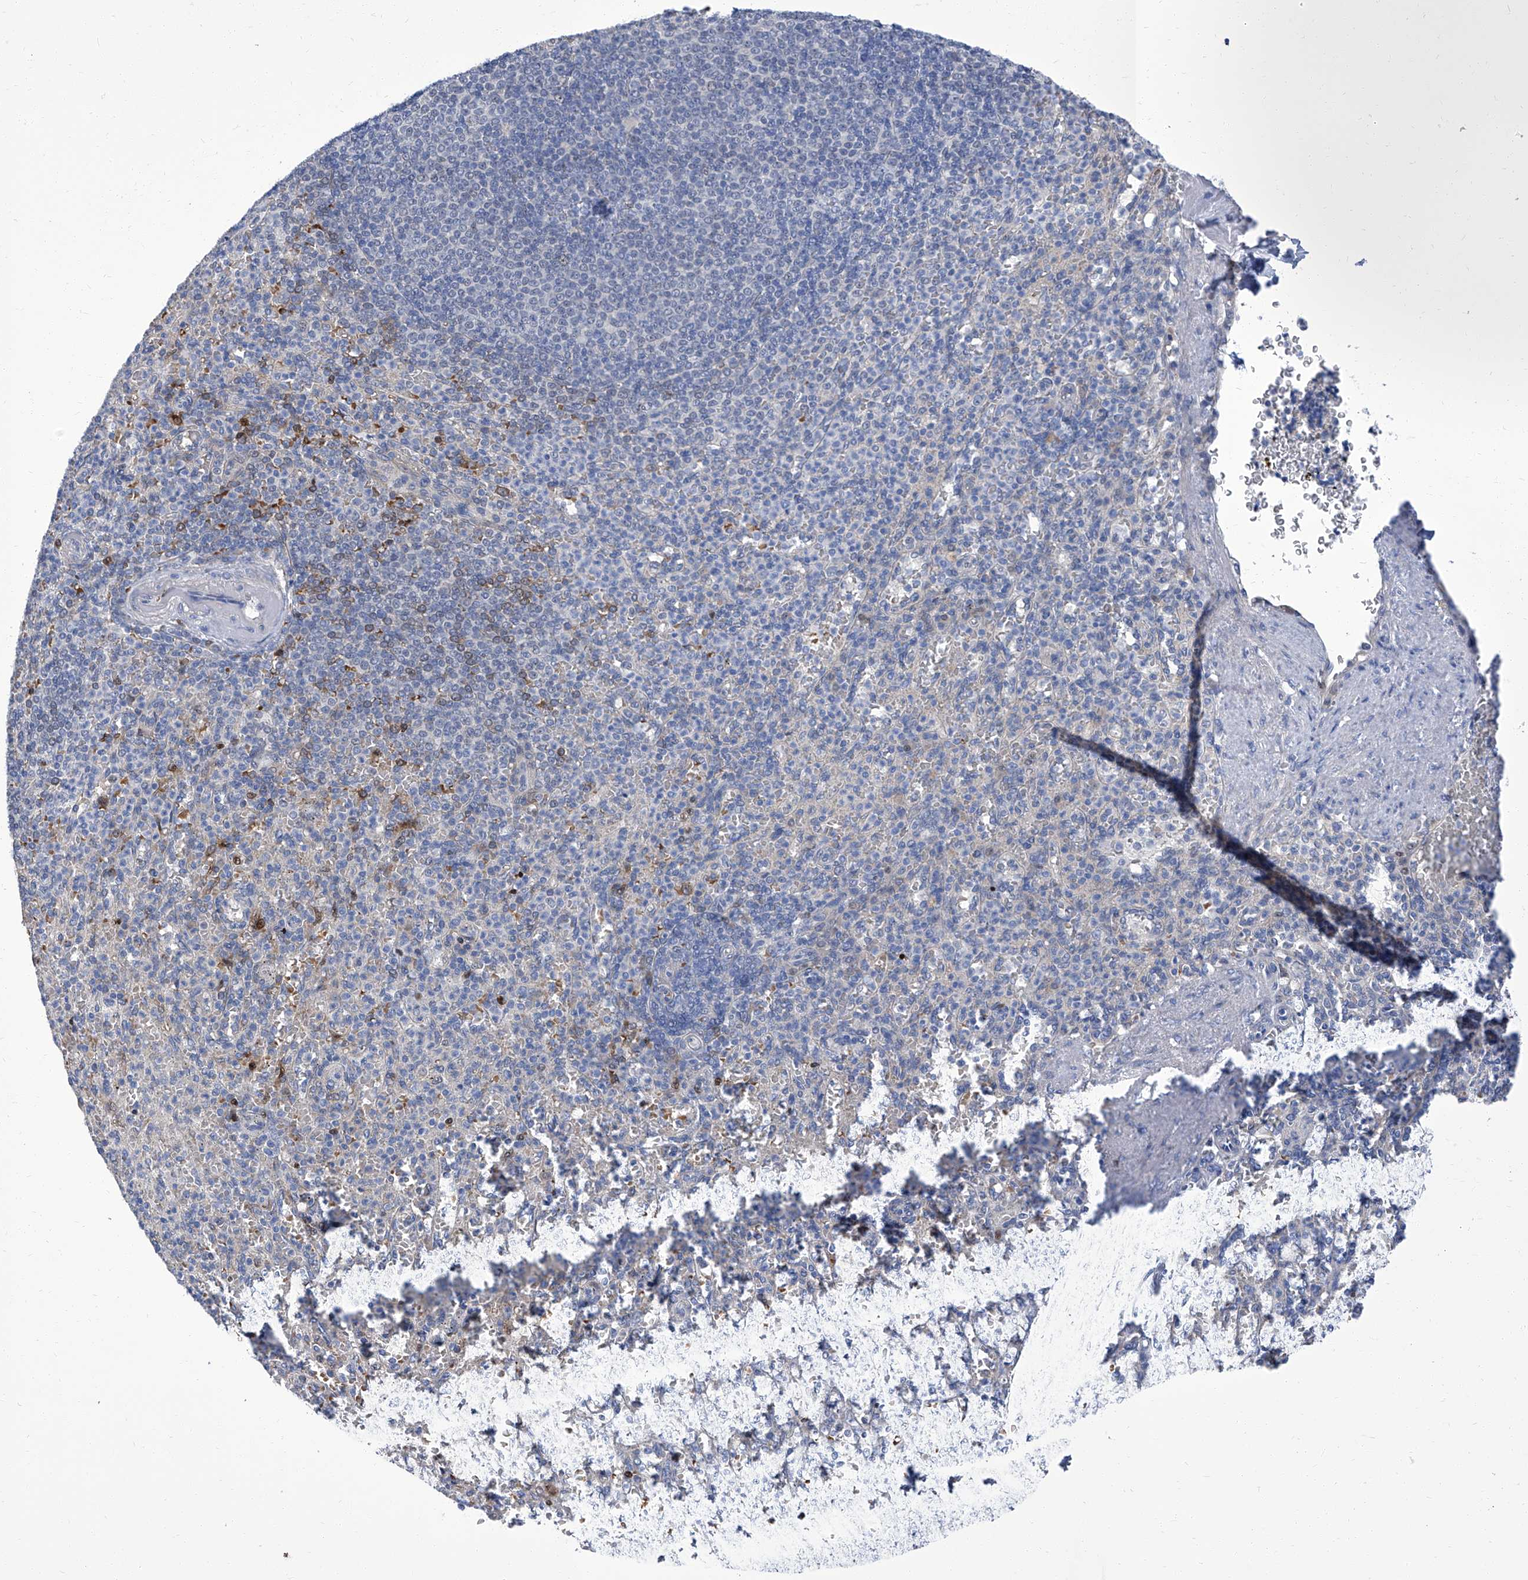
{"staining": {"intensity": "moderate", "quantity": "<25%", "location": "cytoplasmic/membranous"}, "tissue": "spleen", "cell_type": "Cells in red pulp", "image_type": "normal", "snomed": [{"axis": "morphology", "description": "Normal tissue, NOS"}, {"axis": "topography", "description": "Spleen"}], "caption": "IHC photomicrograph of unremarkable spleen: spleen stained using IHC reveals low levels of moderate protein expression localized specifically in the cytoplasmic/membranous of cells in red pulp, appearing as a cytoplasmic/membranous brown color.", "gene": "PARD3", "patient": {"sex": "female", "age": 74}}